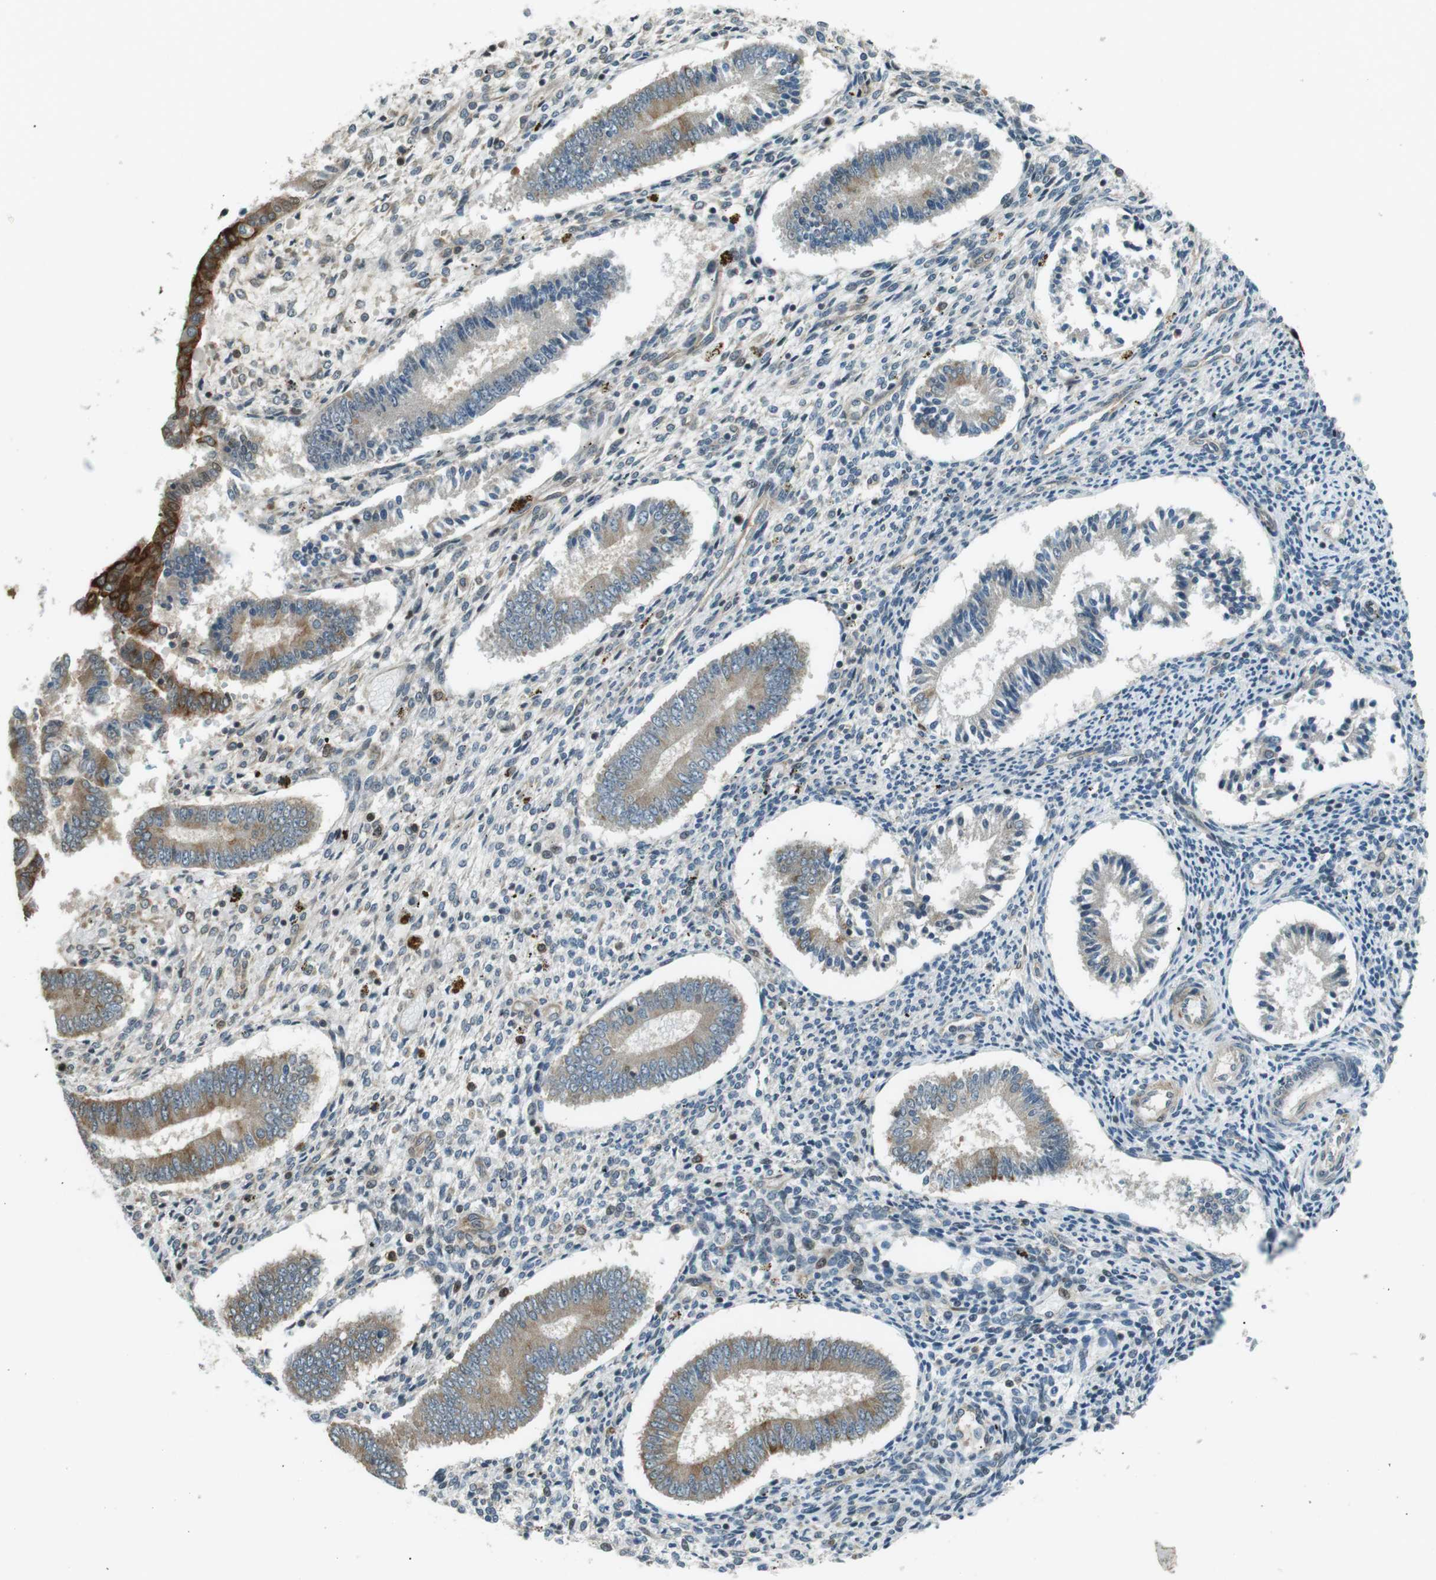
{"staining": {"intensity": "moderate", "quantity": "25%-75%", "location": "cytoplasmic/membranous"}, "tissue": "endometrium", "cell_type": "Cells in endometrial stroma", "image_type": "normal", "snomed": [{"axis": "morphology", "description": "Normal tissue, NOS"}, {"axis": "topography", "description": "Endometrium"}], "caption": "Protein staining exhibits moderate cytoplasmic/membranous expression in about 25%-75% of cells in endometrial stroma in normal endometrium. Ihc stains the protein in brown and the nuclei are stained blue.", "gene": "TMEM74", "patient": {"sex": "female", "age": 42}}